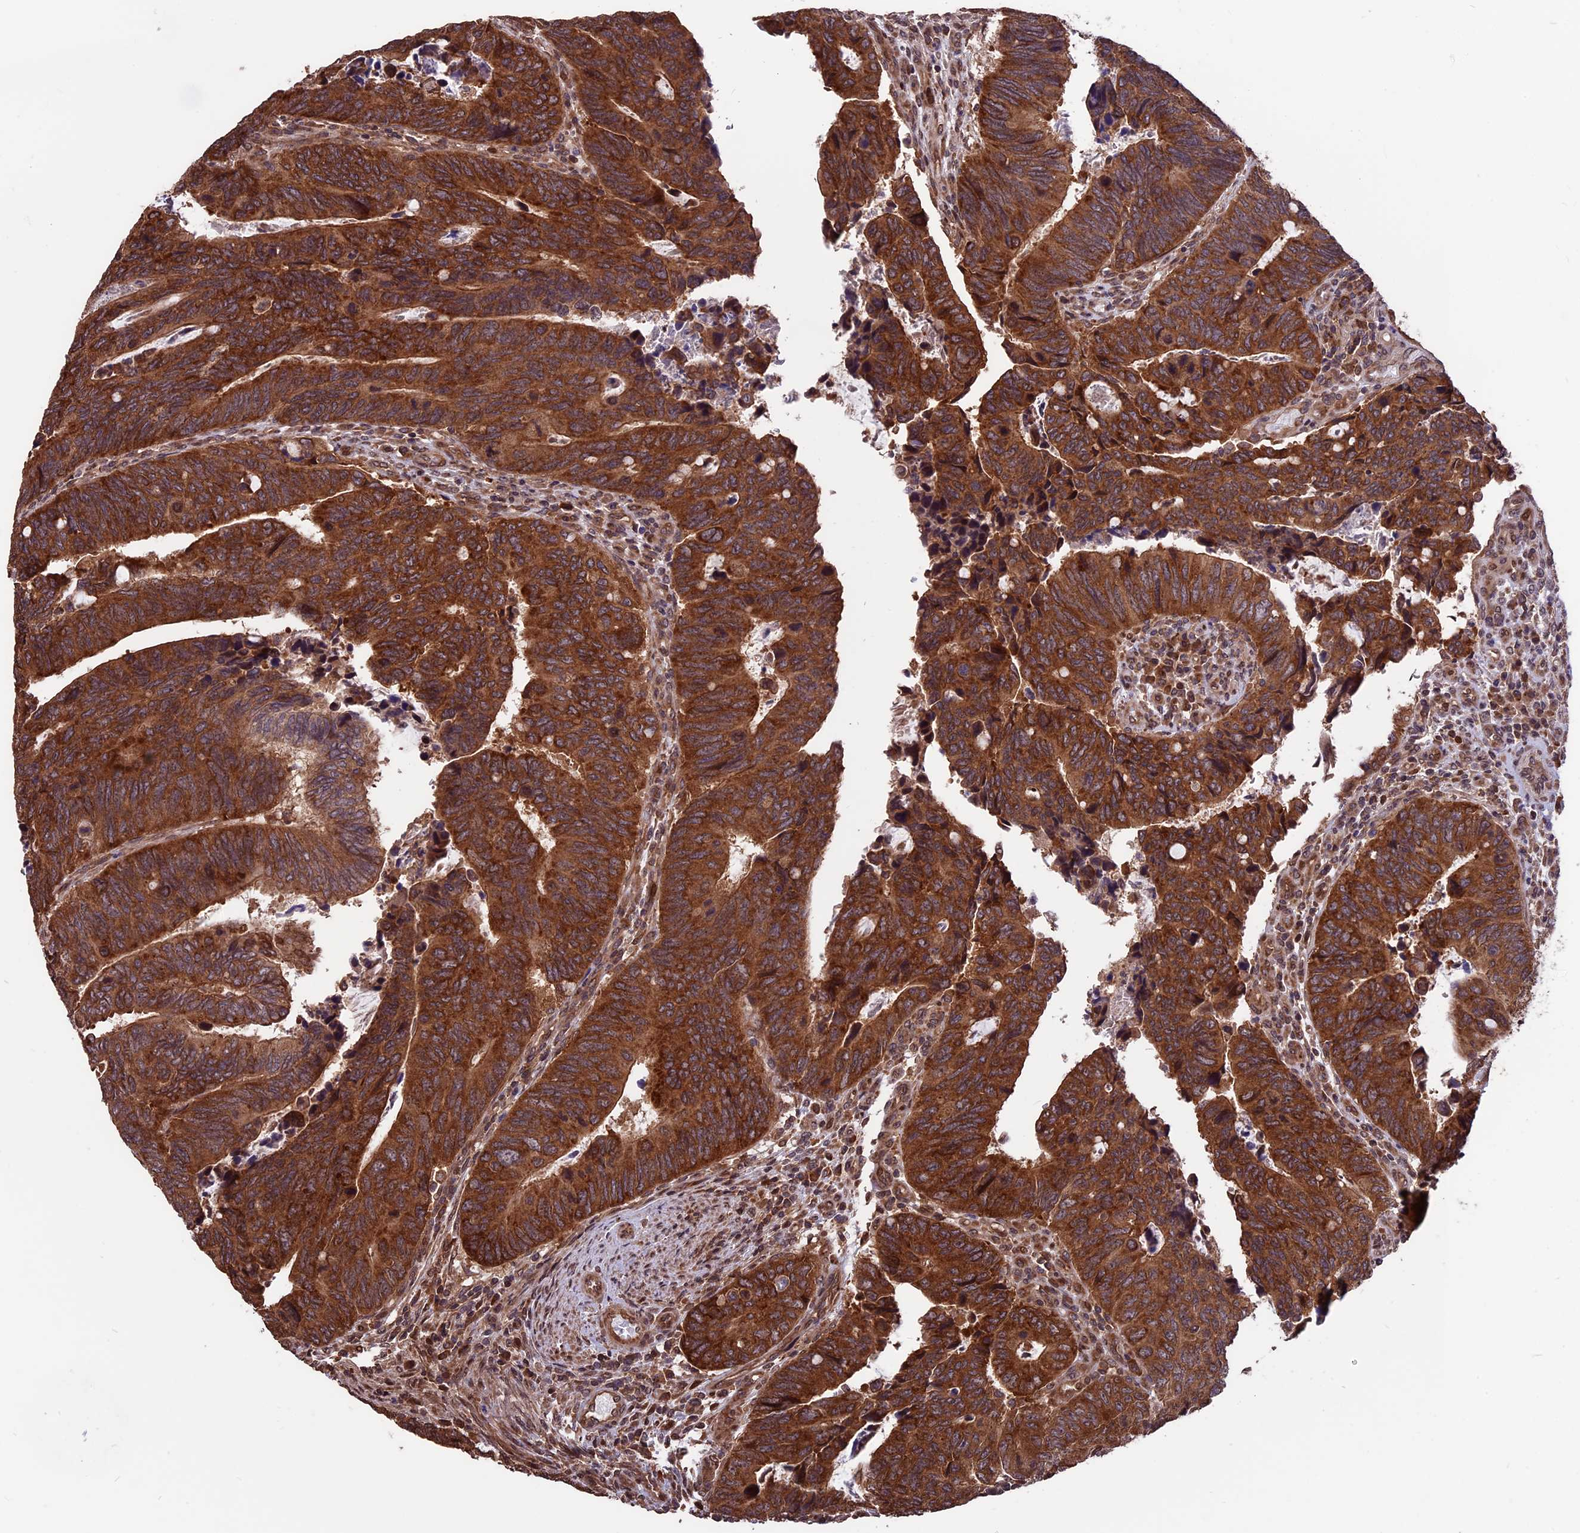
{"staining": {"intensity": "strong", "quantity": ">75%", "location": "cytoplasmic/membranous"}, "tissue": "colorectal cancer", "cell_type": "Tumor cells", "image_type": "cancer", "snomed": [{"axis": "morphology", "description": "Adenocarcinoma, NOS"}, {"axis": "topography", "description": "Colon"}], "caption": "The image displays a brown stain indicating the presence of a protein in the cytoplasmic/membranous of tumor cells in colorectal cancer. (brown staining indicates protein expression, while blue staining denotes nuclei).", "gene": "ZNF598", "patient": {"sex": "male", "age": 87}}